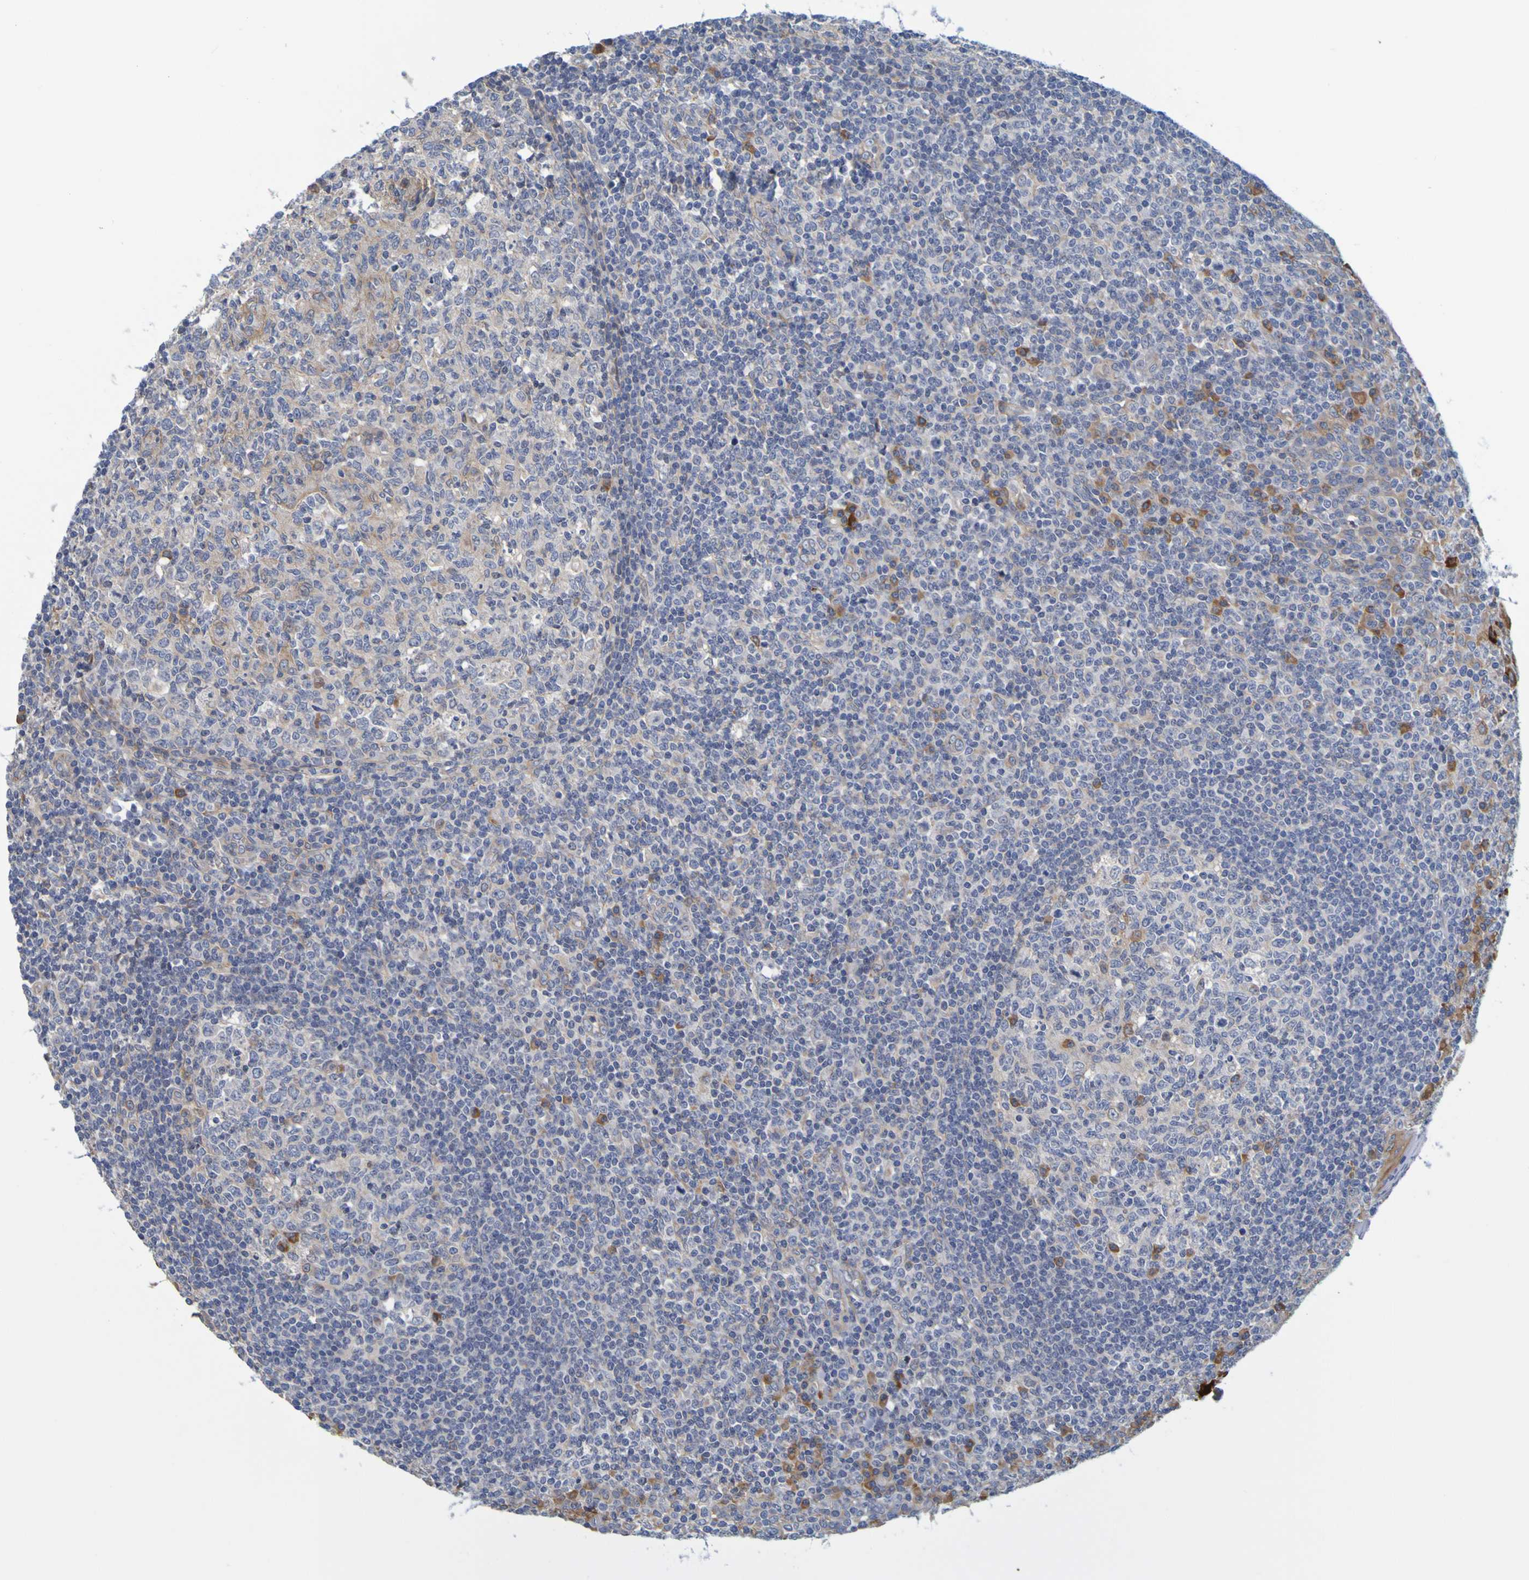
{"staining": {"intensity": "moderate", "quantity": "25%-75%", "location": "cytoplasmic/membranous"}, "tissue": "tonsil", "cell_type": "Germinal center cells", "image_type": "normal", "snomed": [{"axis": "morphology", "description": "Normal tissue, NOS"}, {"axis": "topography", "description": "Tonsil"}], "caption": "Immunohistochemistry (IHC) photomicrograph of normal tonsil stained for a protein (brown), which demonstrates medium levels of moderate cytoplasmic/membranous expression in about 25%-75% of germinal center cells.", "gene": "SIL1", "patient": {"sex": "female", "age": 19}}